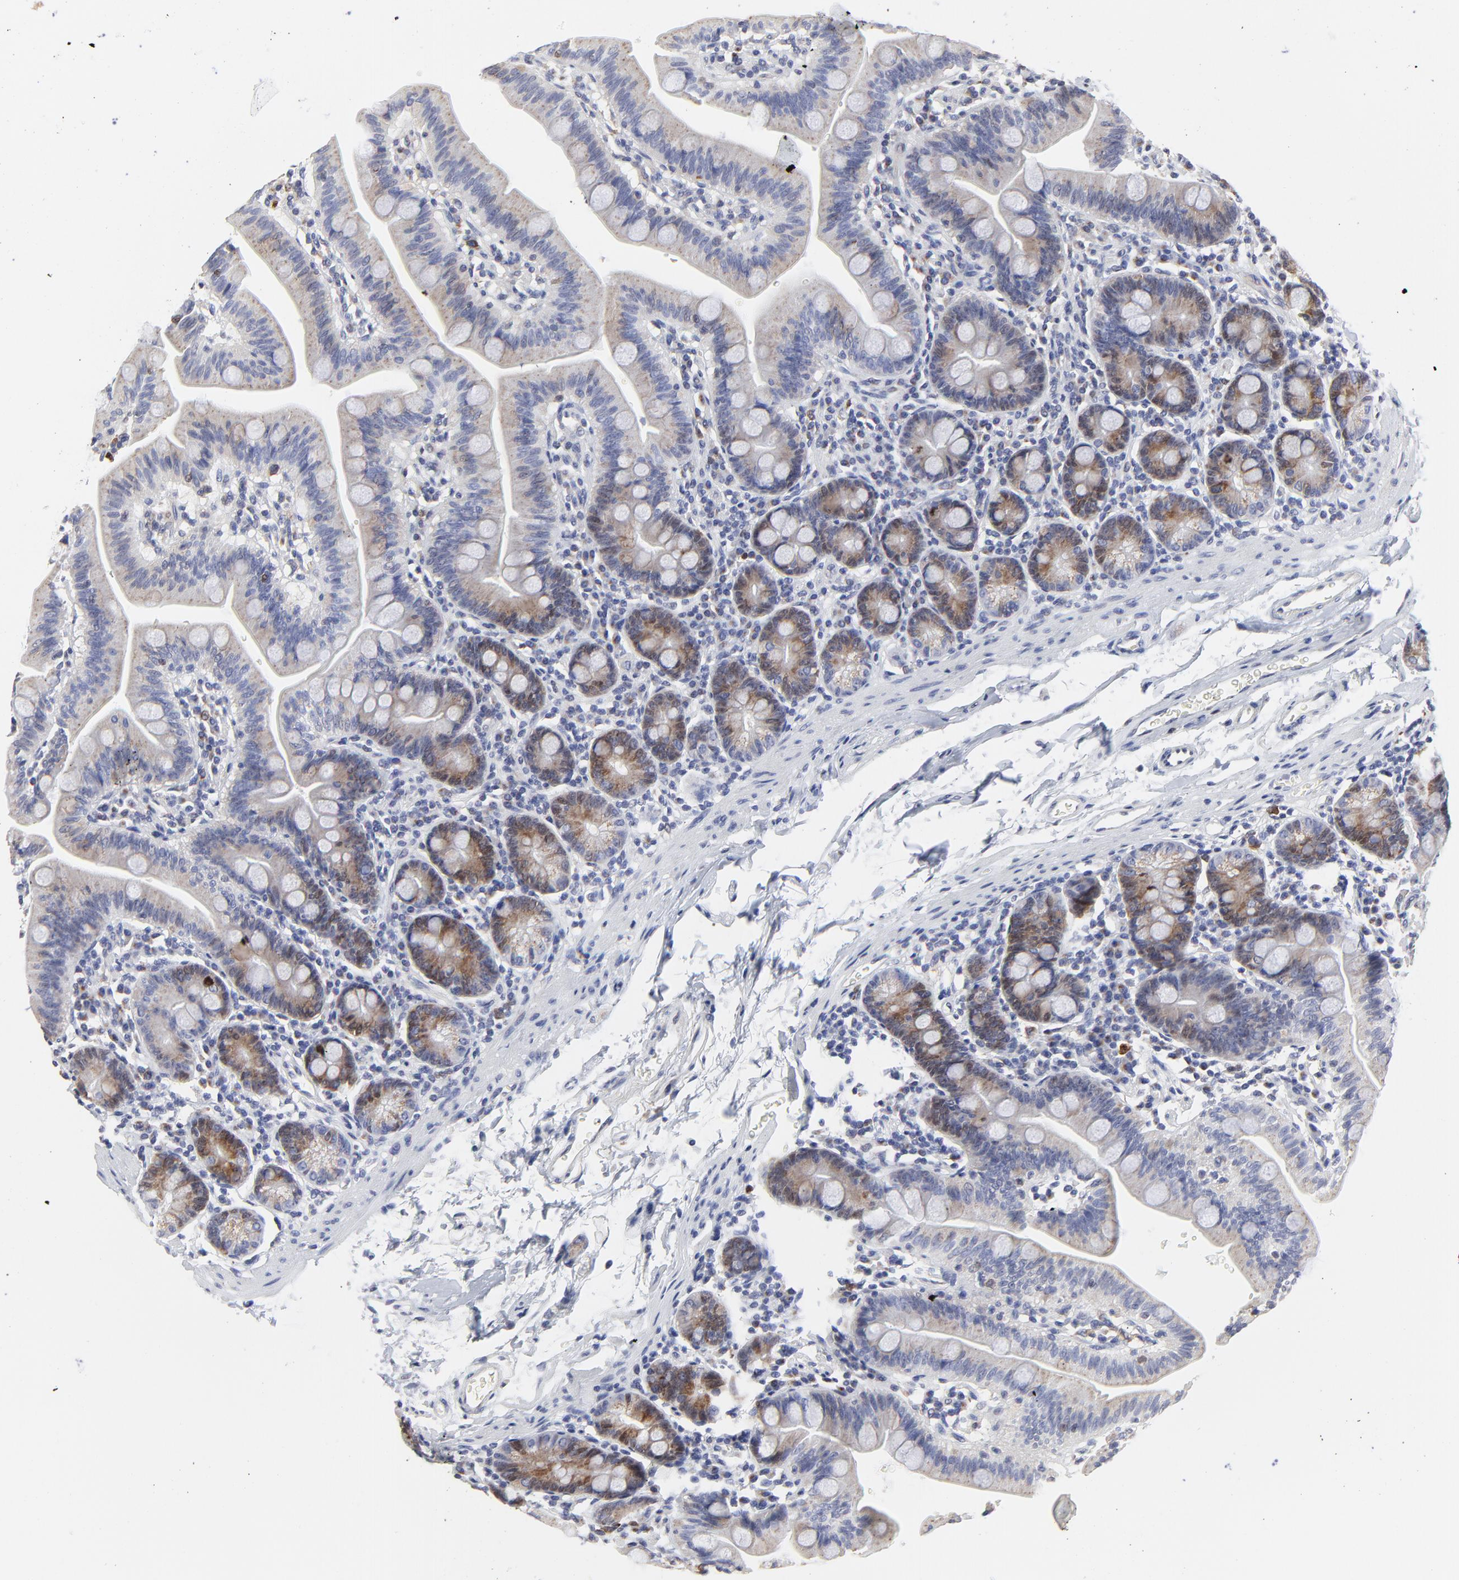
{"staining": {"intensity": "weak", "quantity": "<25%", "location": "cytoplasmic/membranous"}, "tissue": "small intestine", "cell_type": "Glandular cells", "image_type": "normal", "snomed": [{"axis": "morphology", "description": "Normal tissue, NOS"}, {"axis": "topography", "description": "Small intestine"}], "caption": "High magnification brightfield microscopy of normal small intestine stained with DAB (brown) and counterstained with hematoxylin (blue): glandular cells show no significant expression. The staining was performed using DAB (3,3'-diaminobenzidine) to visualize the protein expression in brown, while the nuclei were stained in blue with hematoxylin (Magnification: 20x).", "gene": "NCAPH", "patient": {"sex": "male", "age": 79}}